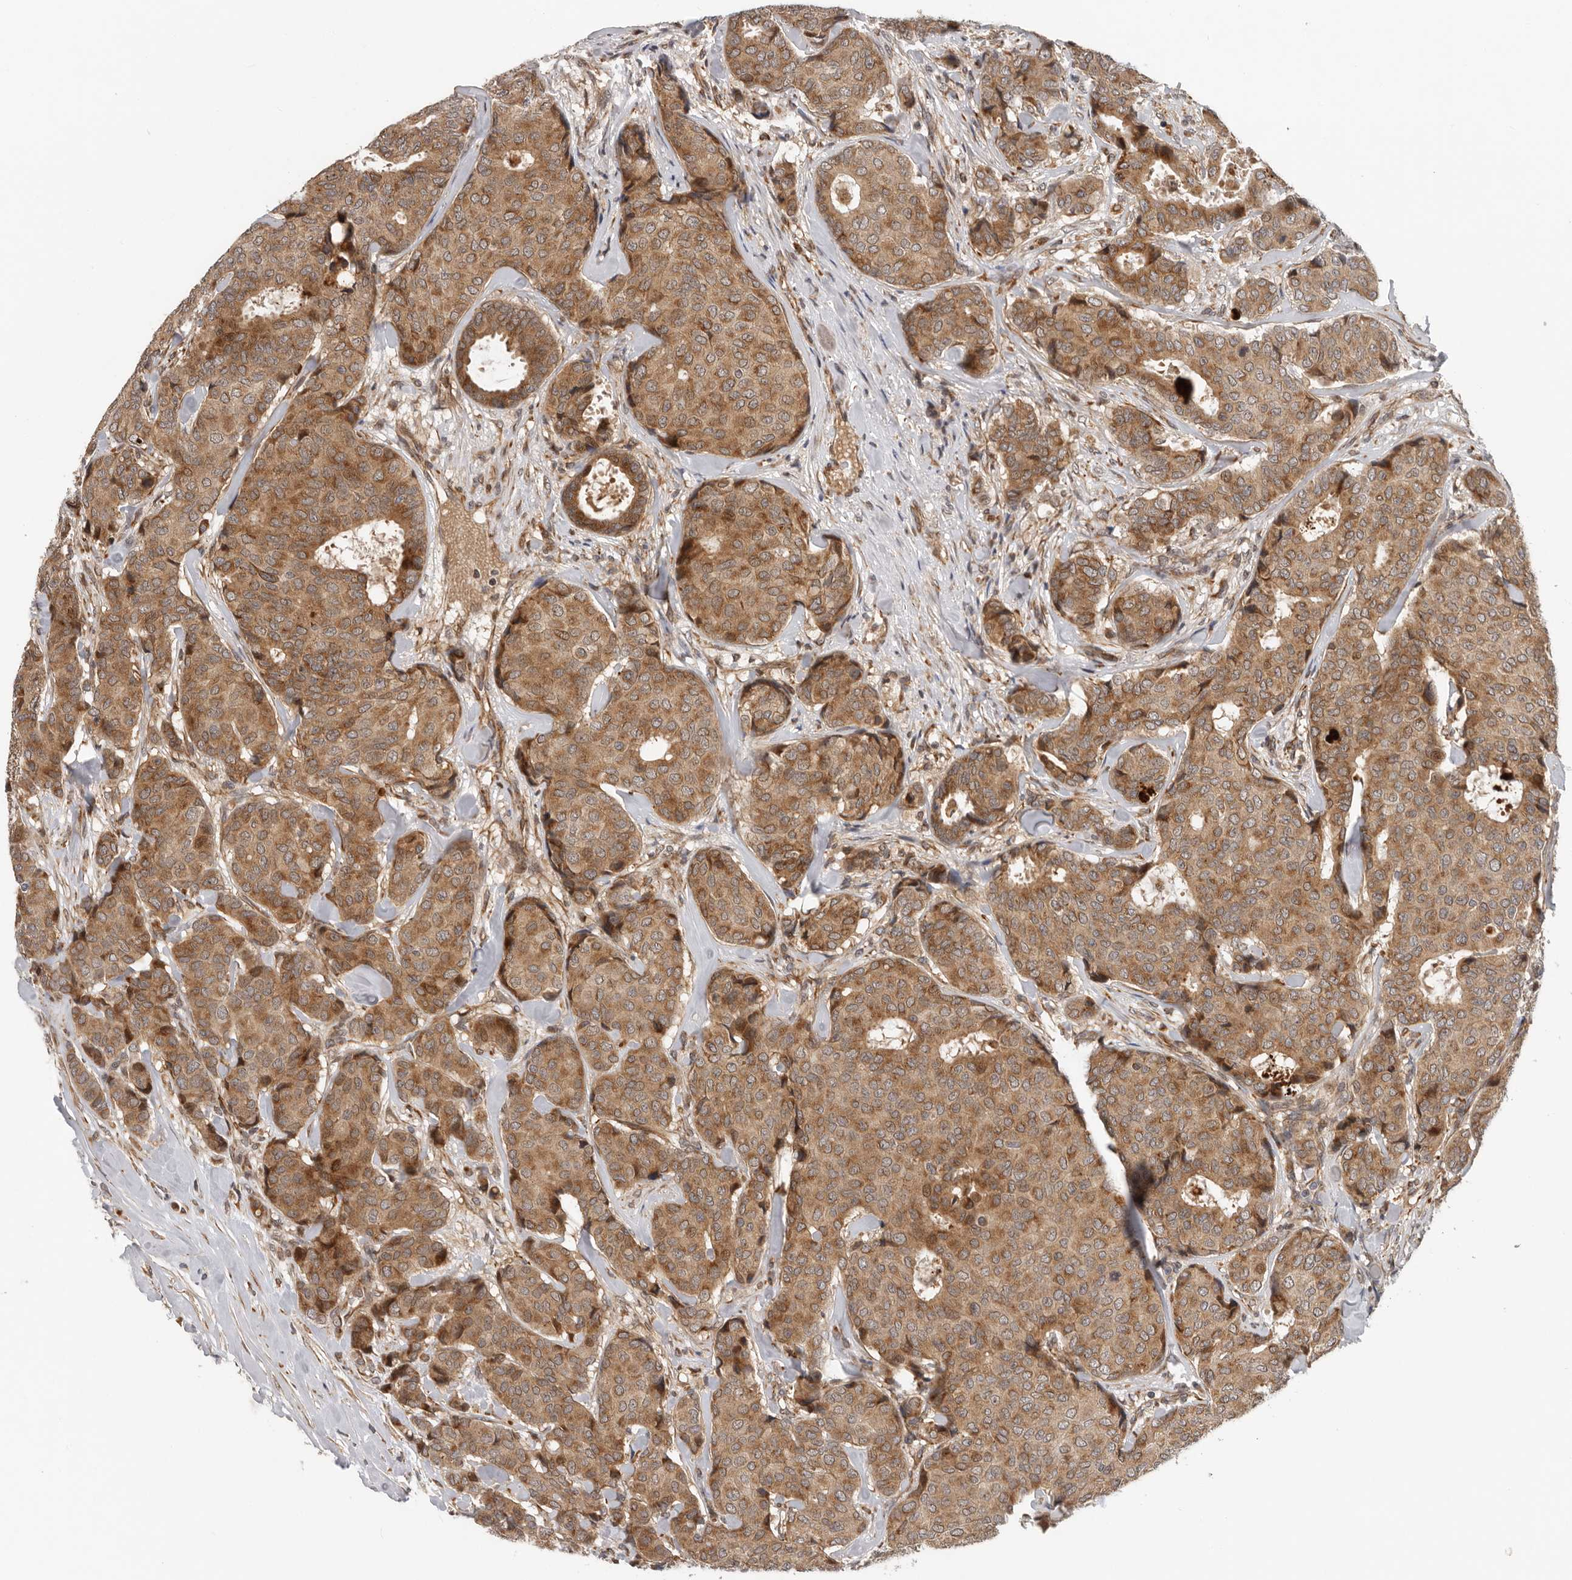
{"staining": {"intensity": "strong", "quantity": ">75%", "location": "cytoplasmic/membranous"}, "tissue": "breast cancer", "cell_type": "Tumor cells", "image_type": "cancer", "snomed": [{"axis": "morphology", "description": "Duct carcinoma"}, {"axis": "topography", "description": "Breast"}], "caption": "A high-resolution histopathology image shows immunohistochemistry staining of invasive ductal carcinoma (breast), which demonstrates strong cytoplasmic/membranous positivity in about >75% of tumor cells.", "gene": "RNF157", "patient": {"sex": "female", "age": 75}}